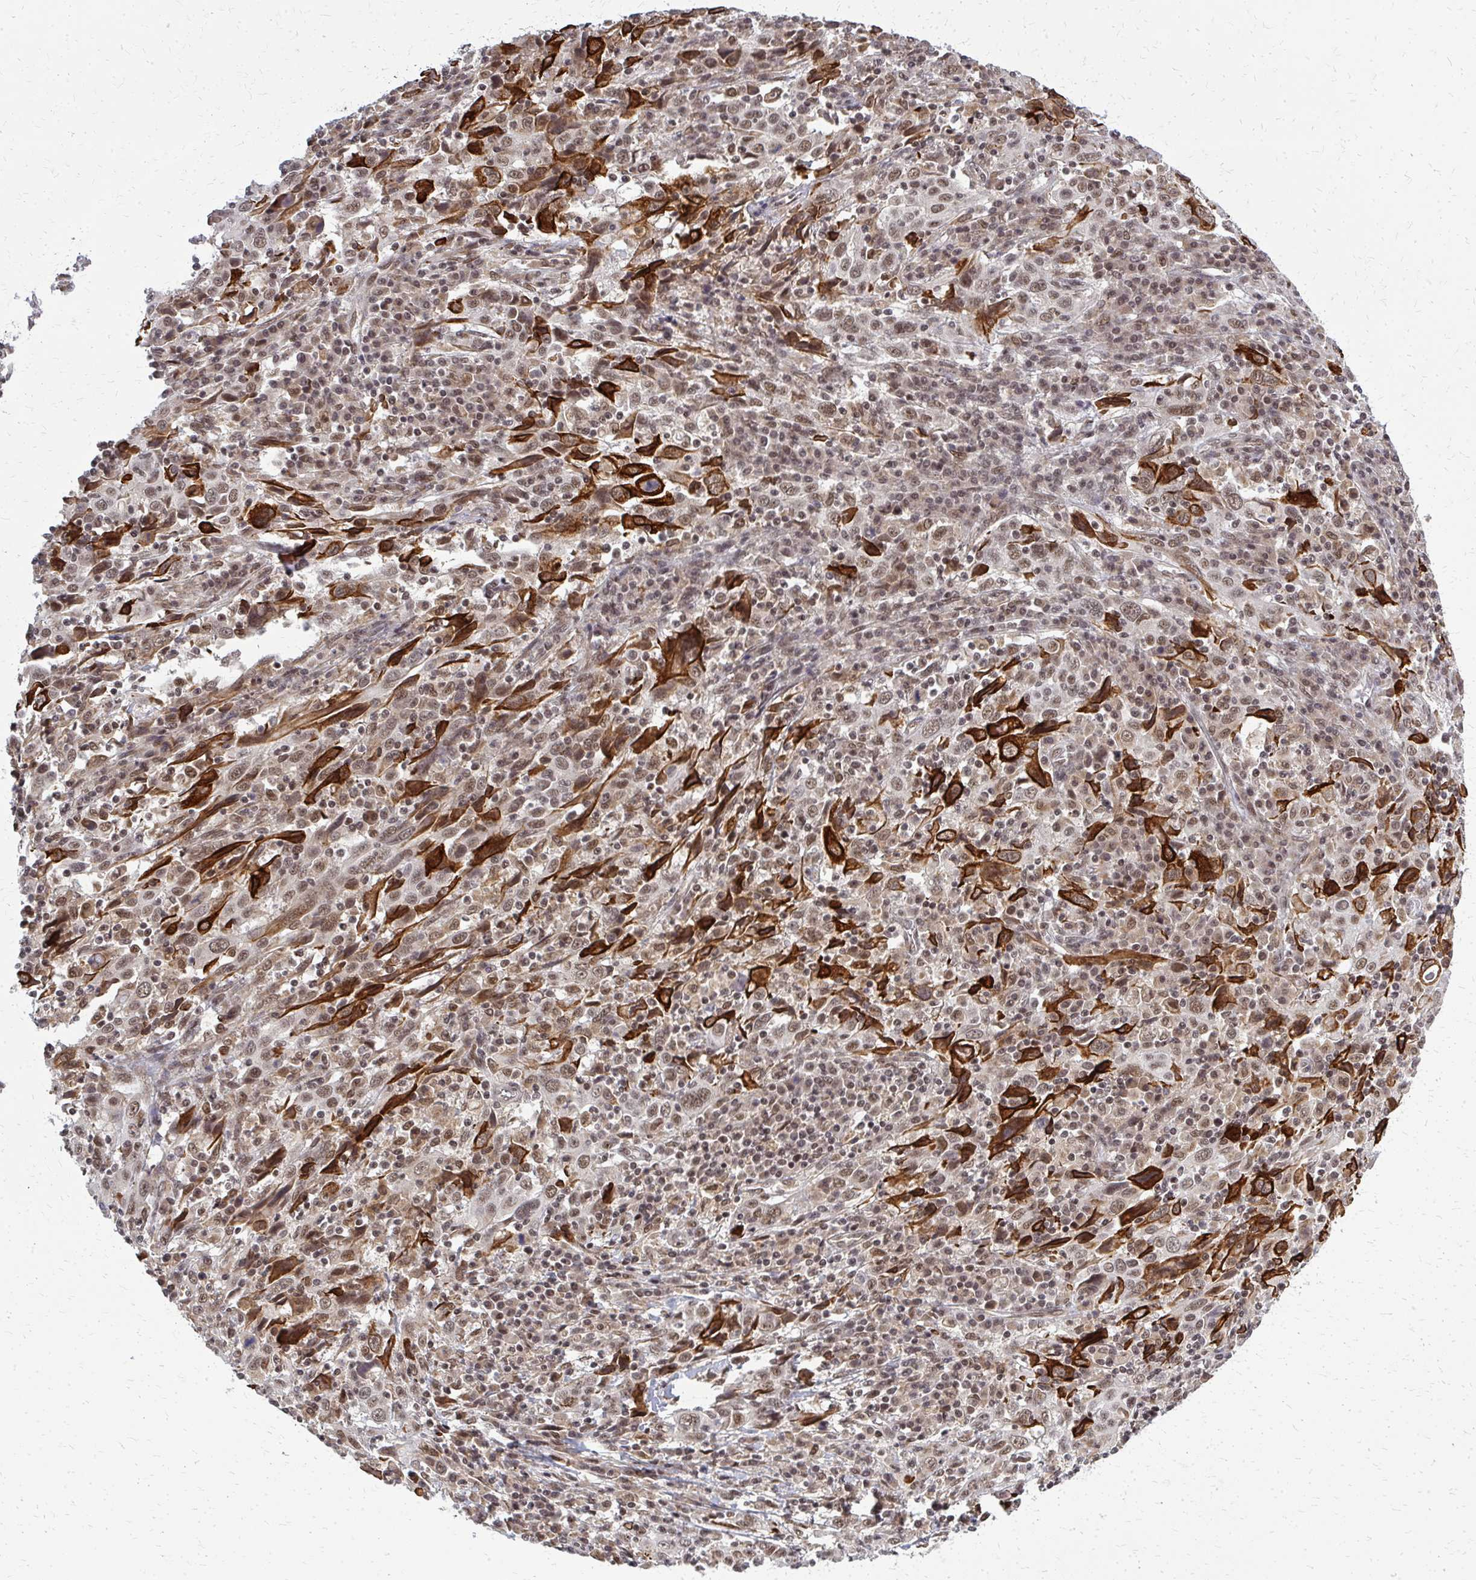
{"staining": {"intensity": "strong", "quantity": "25%-75%", "location": "cytoplasmic/membranous,nuclear"}, "tissue": "cervical cancer", "cell_type": "Tumor cells", "image_type": "cancer", "snomed": [{"axis": "morphology", "description": "Squamous cell carcinoma, NOS"}, {"axis": "topography", "description": "Cervix"}], "caption": "Protein expression analysis of cervical squamous cell carcinoma exhibits strong cytoplasmic/membranous and nuclear staining in approximately 25%-75% of tumor cells.", "gene": "HDAC3", "patient": {"sex": "female", "age": 46}}